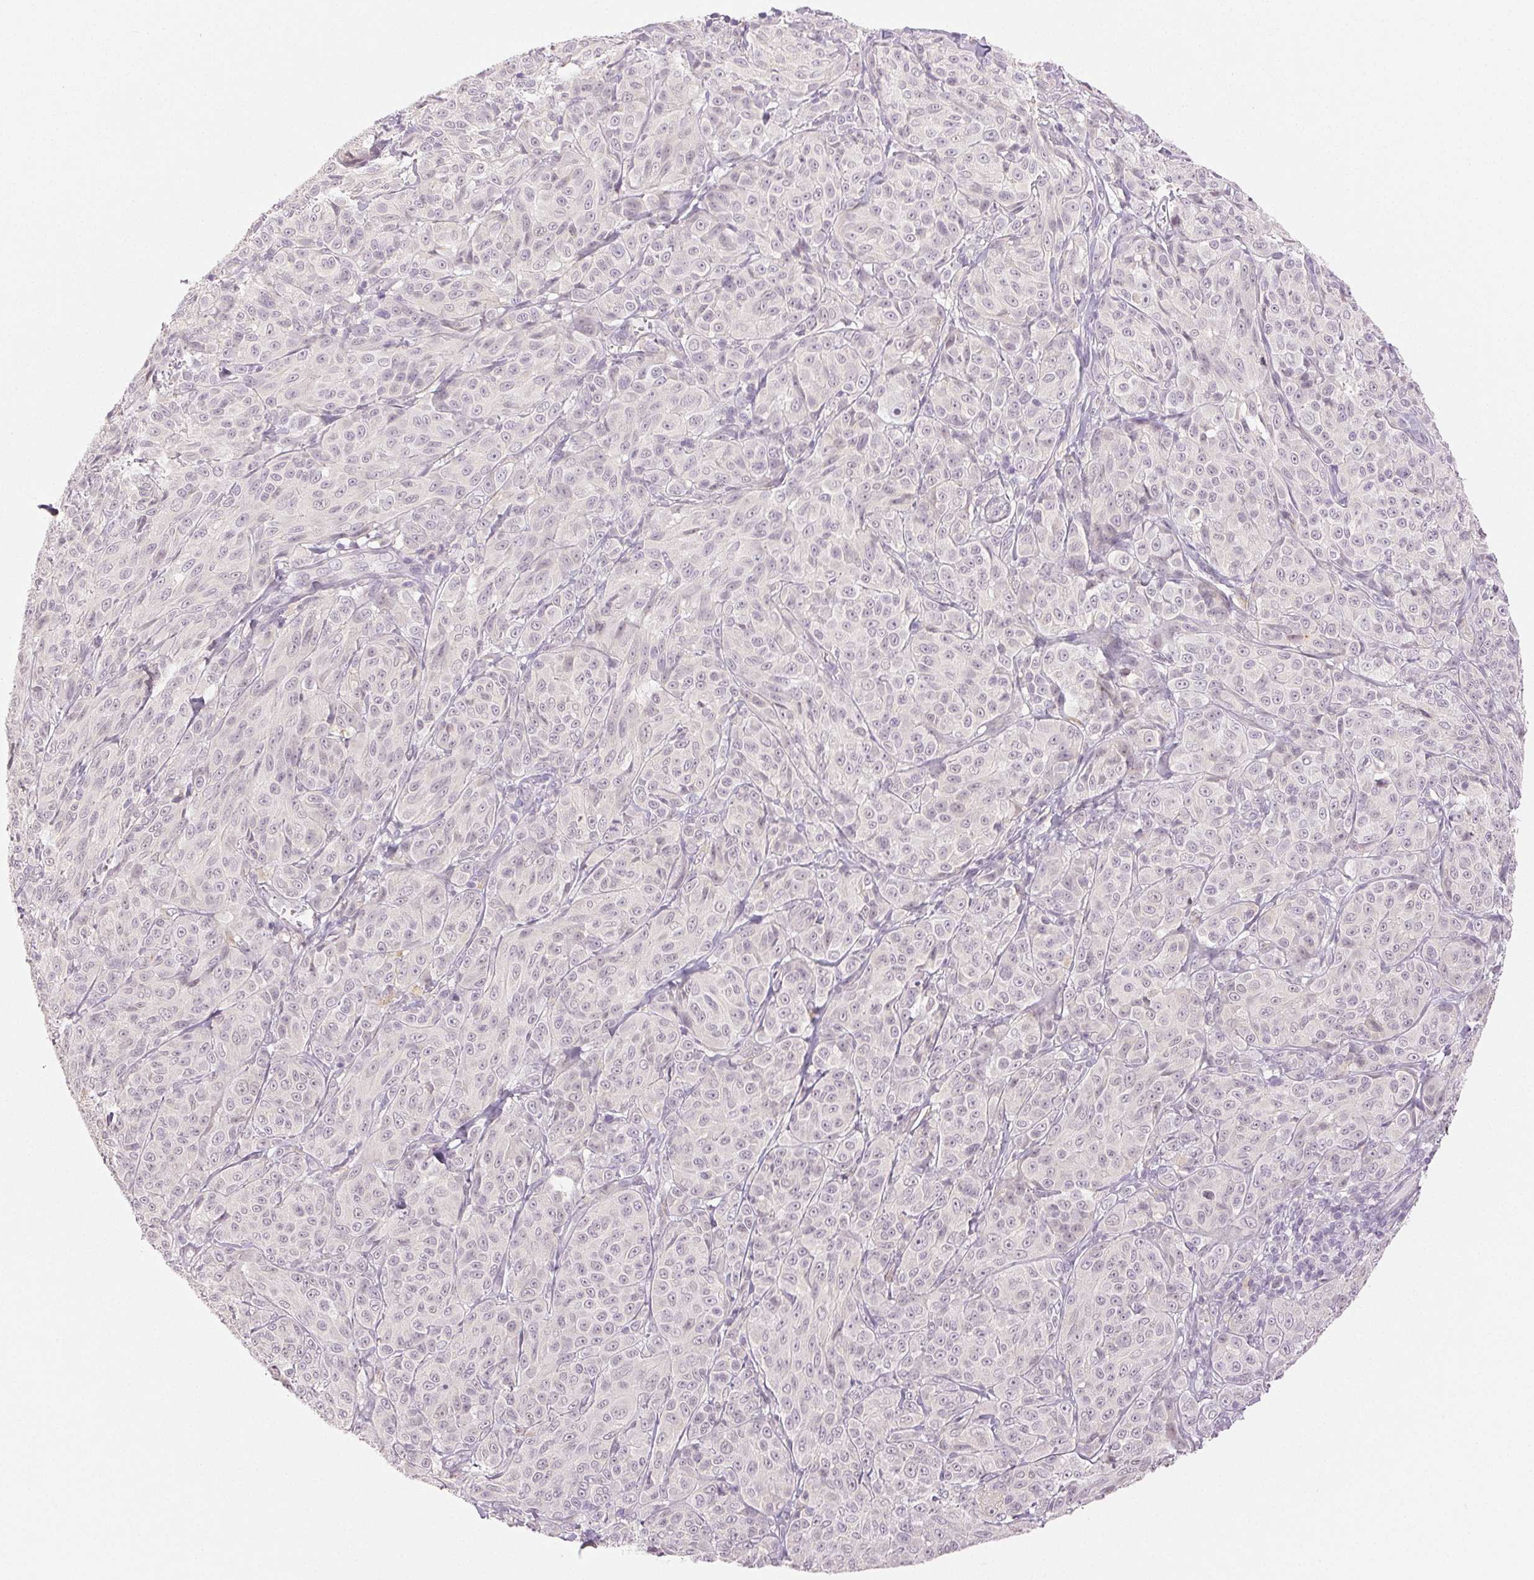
{"staining": {"intensity": "negative", "quantity": "none", "location": "none"}, "tissue": "melanoma", "cell_type": "Tumor cells", "image_type": "cancer", "snomed": [{"axis": "morphology", "description": "Malignant melanoma, NOS"}, {"axis": "topography", "description": "Skin"}], "caption": "Protein analysis of malignant melanoma displays no significant expression in tumor cells.", "gene": "MAP1LC3A", "patient": {"sex": "male", "age": 89}}